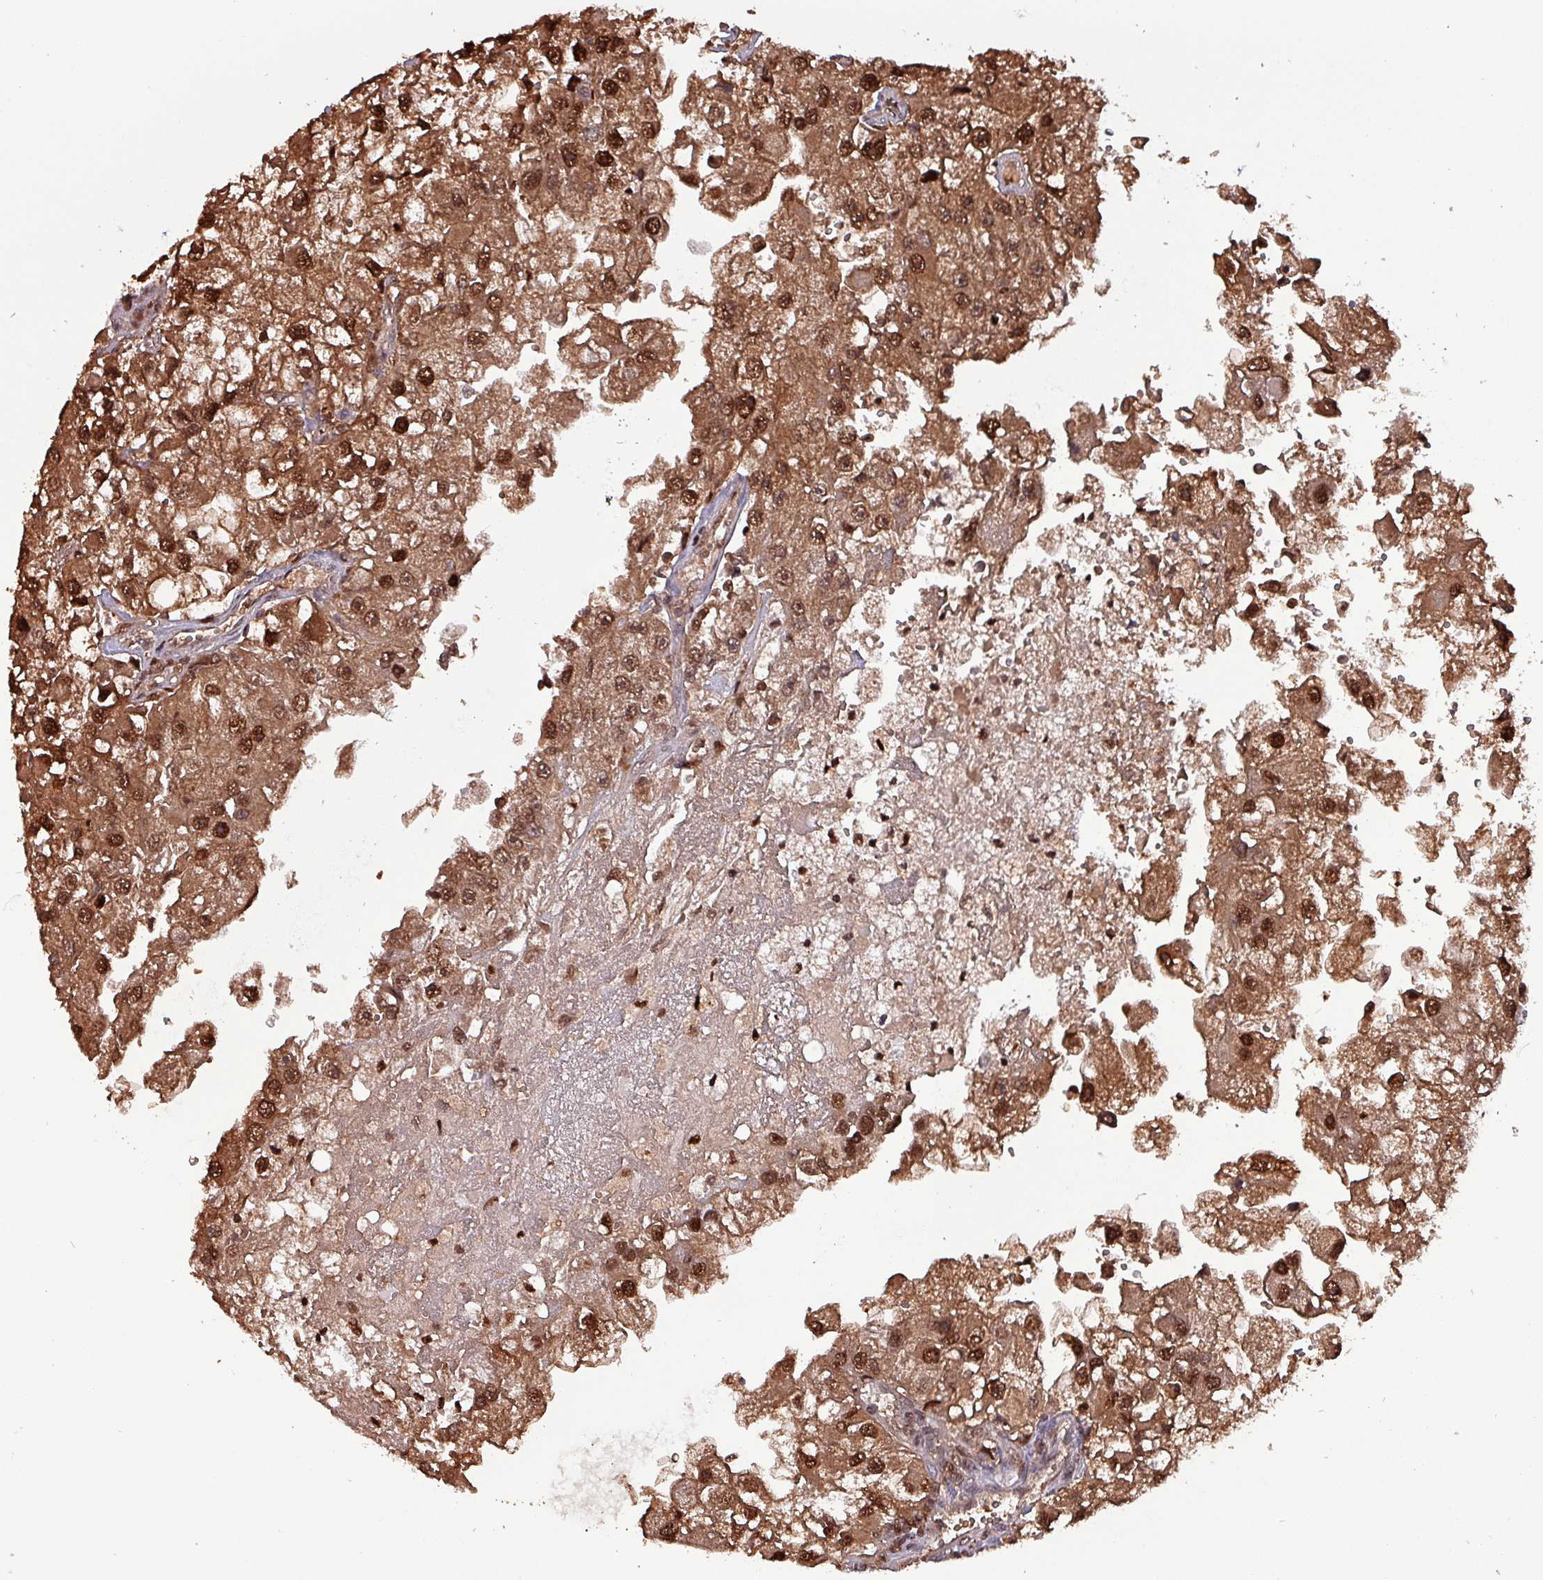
{"staining": {"intensity": "strong", "quantity": ">75%", "location": "cytoplasmic/membranous,nuclear"}, "tissue": "renal cancer", "cell_type": "Tumor cells", "image_type": "cancer", "snomed": [{"axis": "morphology", "description": "Adenocarcinoma, NOS"}, {"axis": "topography", "description": "Kidney"}], "caption": "Immunohistochemical staining of renal cancer (adenocarcinoma) shows high levels of strong cytoplasmic/membranous and nuclear staining in approximately >75% of tumor cells.", "gene": "PSMB8", "patient": {"sex": "male", "age": 63}}